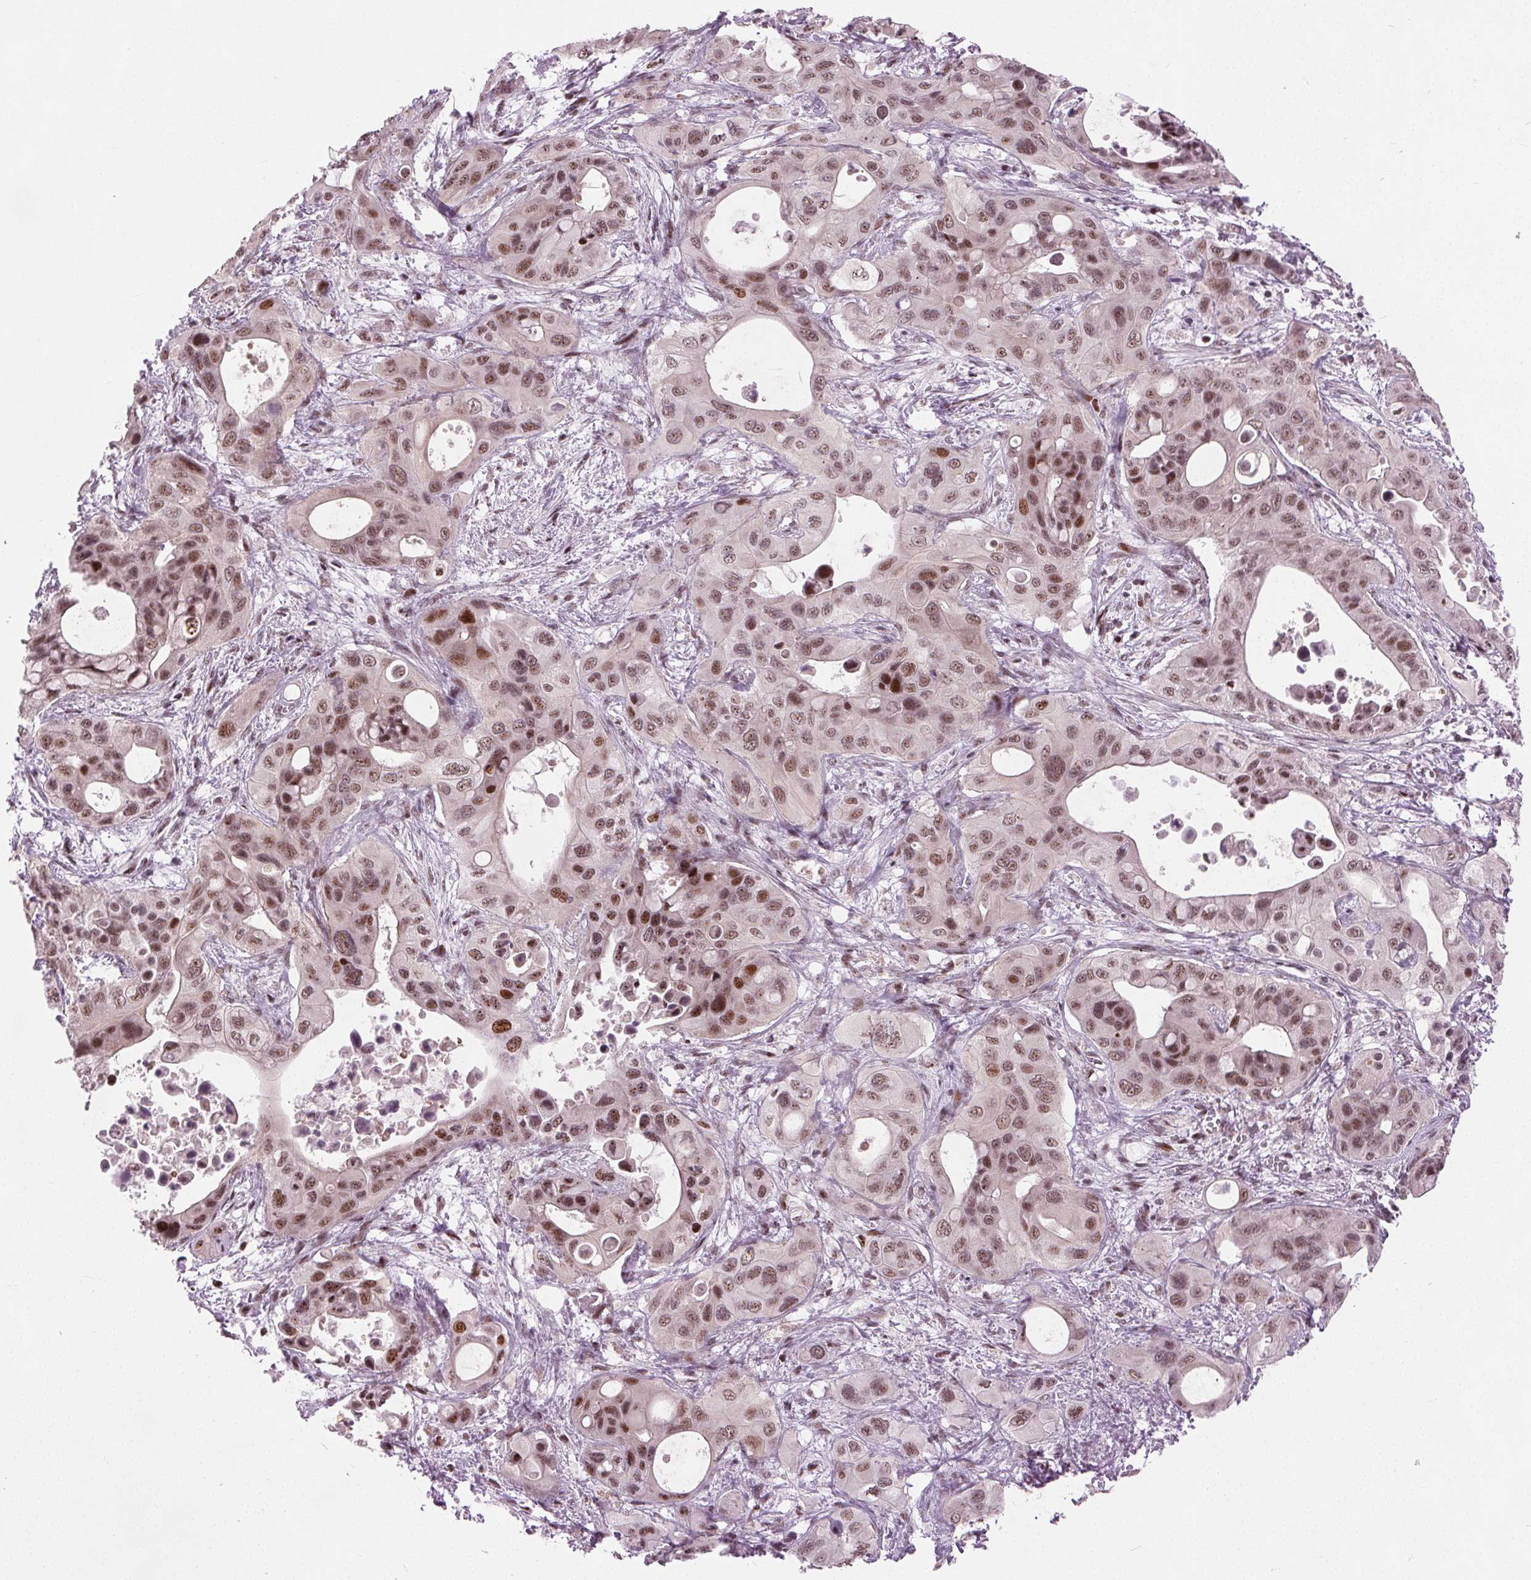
{"staining": {"intensity": "moderate", "quantity": ">75%", "location": "nuclear"}, "tissue": "pancreatic cancer", "cell_type": "Tumor cells", "image_type": "cancer", "snomed": [{"axis": "morphology", "description": "Adenocarcinoma, NOS"}, {"axis": "topography", "description": "Pancreas"}], "caption": "An immunohistochemistry (IHC) histopathology image of tumor tissue is shown. Protein staining in brown highlights moderate nuclear positivity in pancreatic adenocarcinoma within tumor cells.", "gene": "TTC34", "patient": {"sex": "male", "age": 71}}